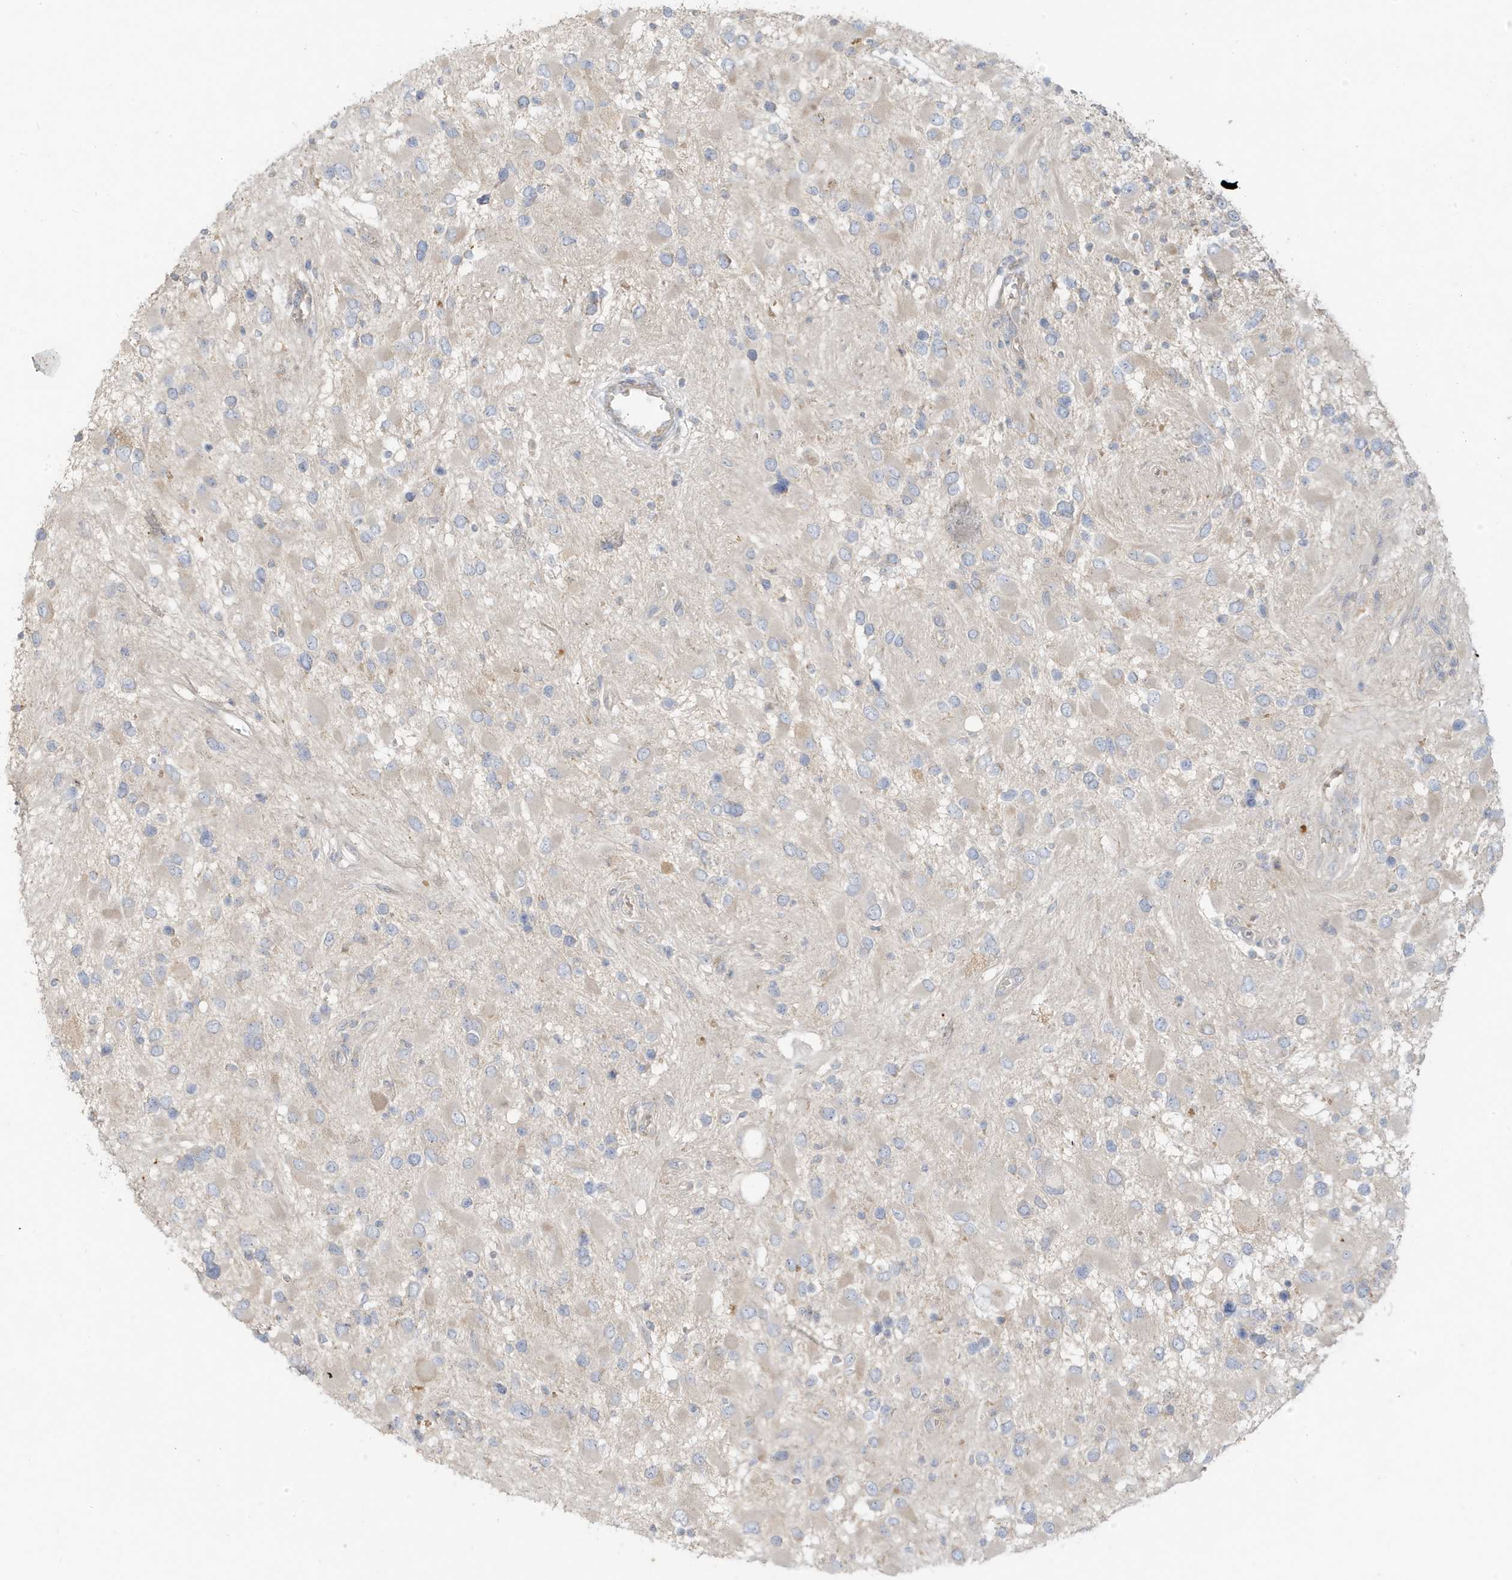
{"staining": {"intensity": "negative", "quantity": "none", "location": "none"}, "tissue": "glioma", "cell_type": "Tumor cells", "image_type": "cancer", "snomed": [{"axis": "morphology", "description": "Glioma, malignant, High grade"}, {"axis": "topography", "description": "Brain"}], "caption": "This is an immunohistochemistry (IHC) photomicrograph of glioma. There is no expression in tumor cells.", "gene": "MCOLN1", "patient": {"sex": "male", "age": 53}}